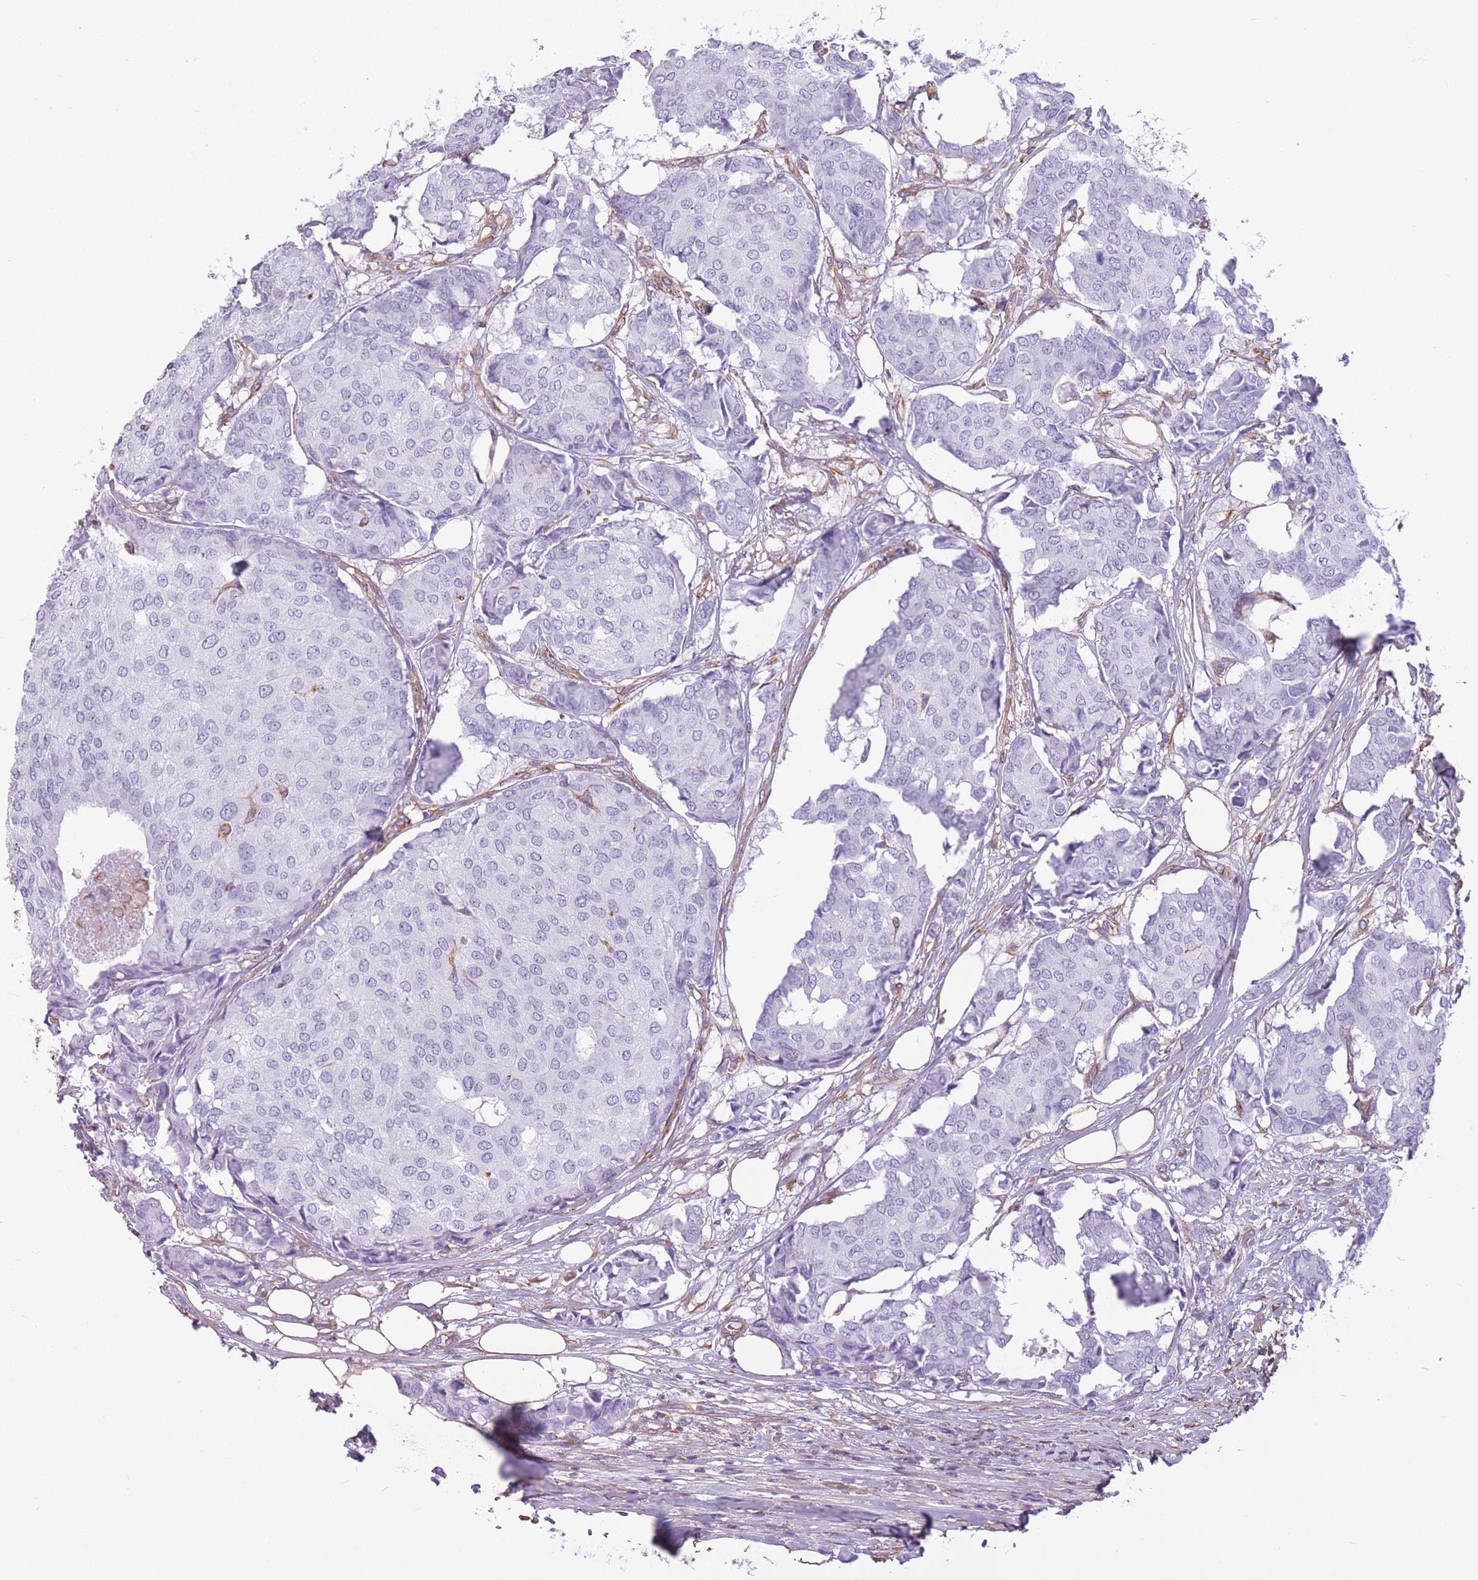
{"staining": {"intensity": "negative", "quantity": "none", "location": "none"}, "tissue": "breast cancer", "cell_type": "Tumor cells", "image_type": "cancer", "snomed": [{"axis": "morphology", "description": "Duct carcinoma"}, {"axis": "topography", "description": "Breast"}], "caption": "IHC image of neoplastic tissue: human breast cancer stained with DAB displays no significant protein expression in tumor cells.", "gene": "ADD1", "patient": {"sex": "female", "age": 75}}